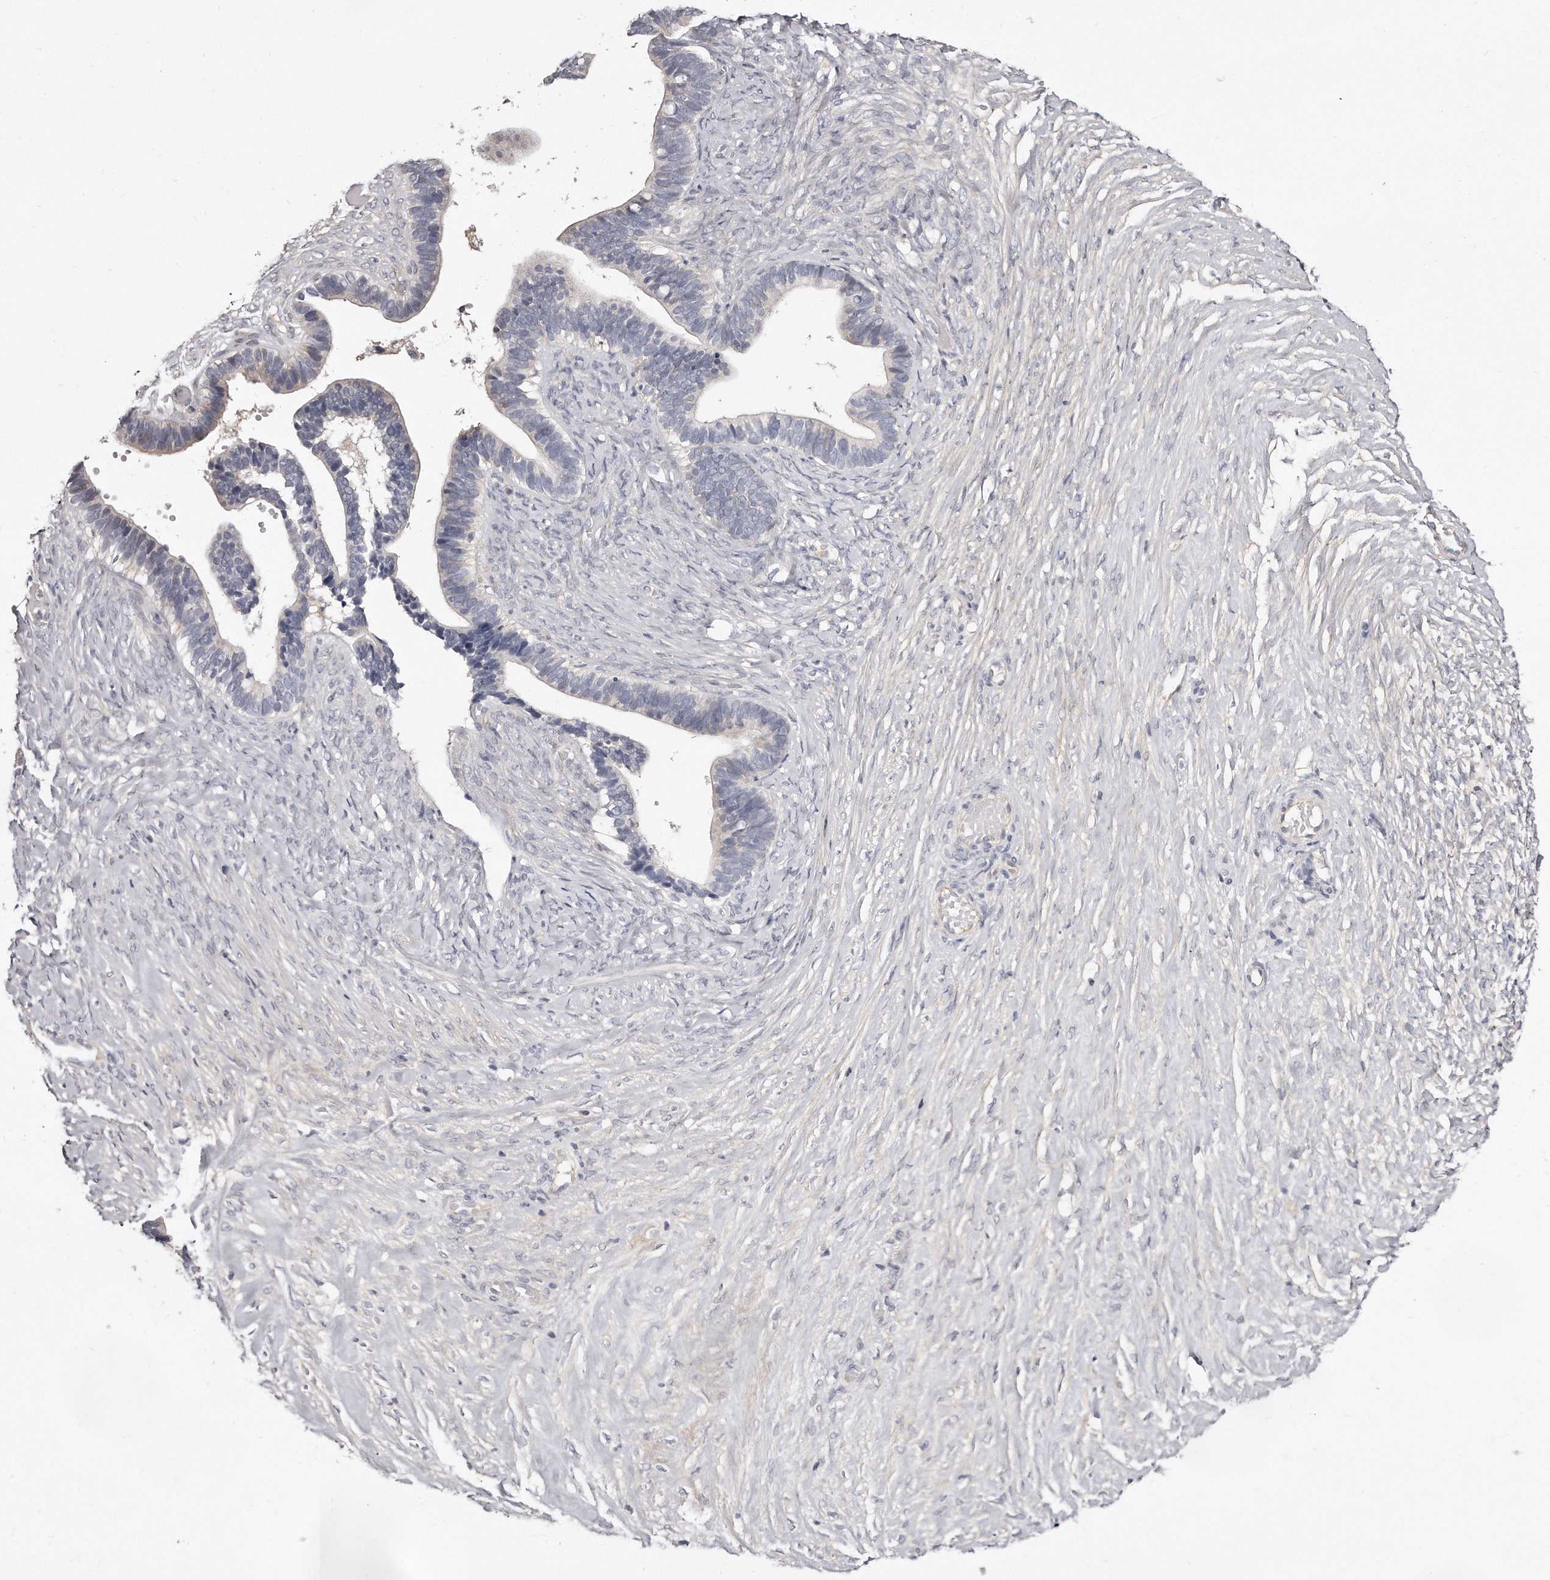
{"staining": {"intensity": "negative", "quantity": "none", "location": "none"}, "tissue": "ovarian cancer", "cell_type": "Tumor cells", "image_type": "cancer", "snomed": [{"axis": "morphology", "description": "Cystadenocarcinoma, serous, NOS"}, {"axis": "topography", "description": "Ovary"}], "caption": "Immunohistochemistry micrograph of neoplastic tissue: human ovarian cancer (serous cystadenocarcinoma) stained with DAB displays no significant protein expression in tumor cells.", "gene": "TTLL4", "patient": {"sex": "female", "age": 56}}